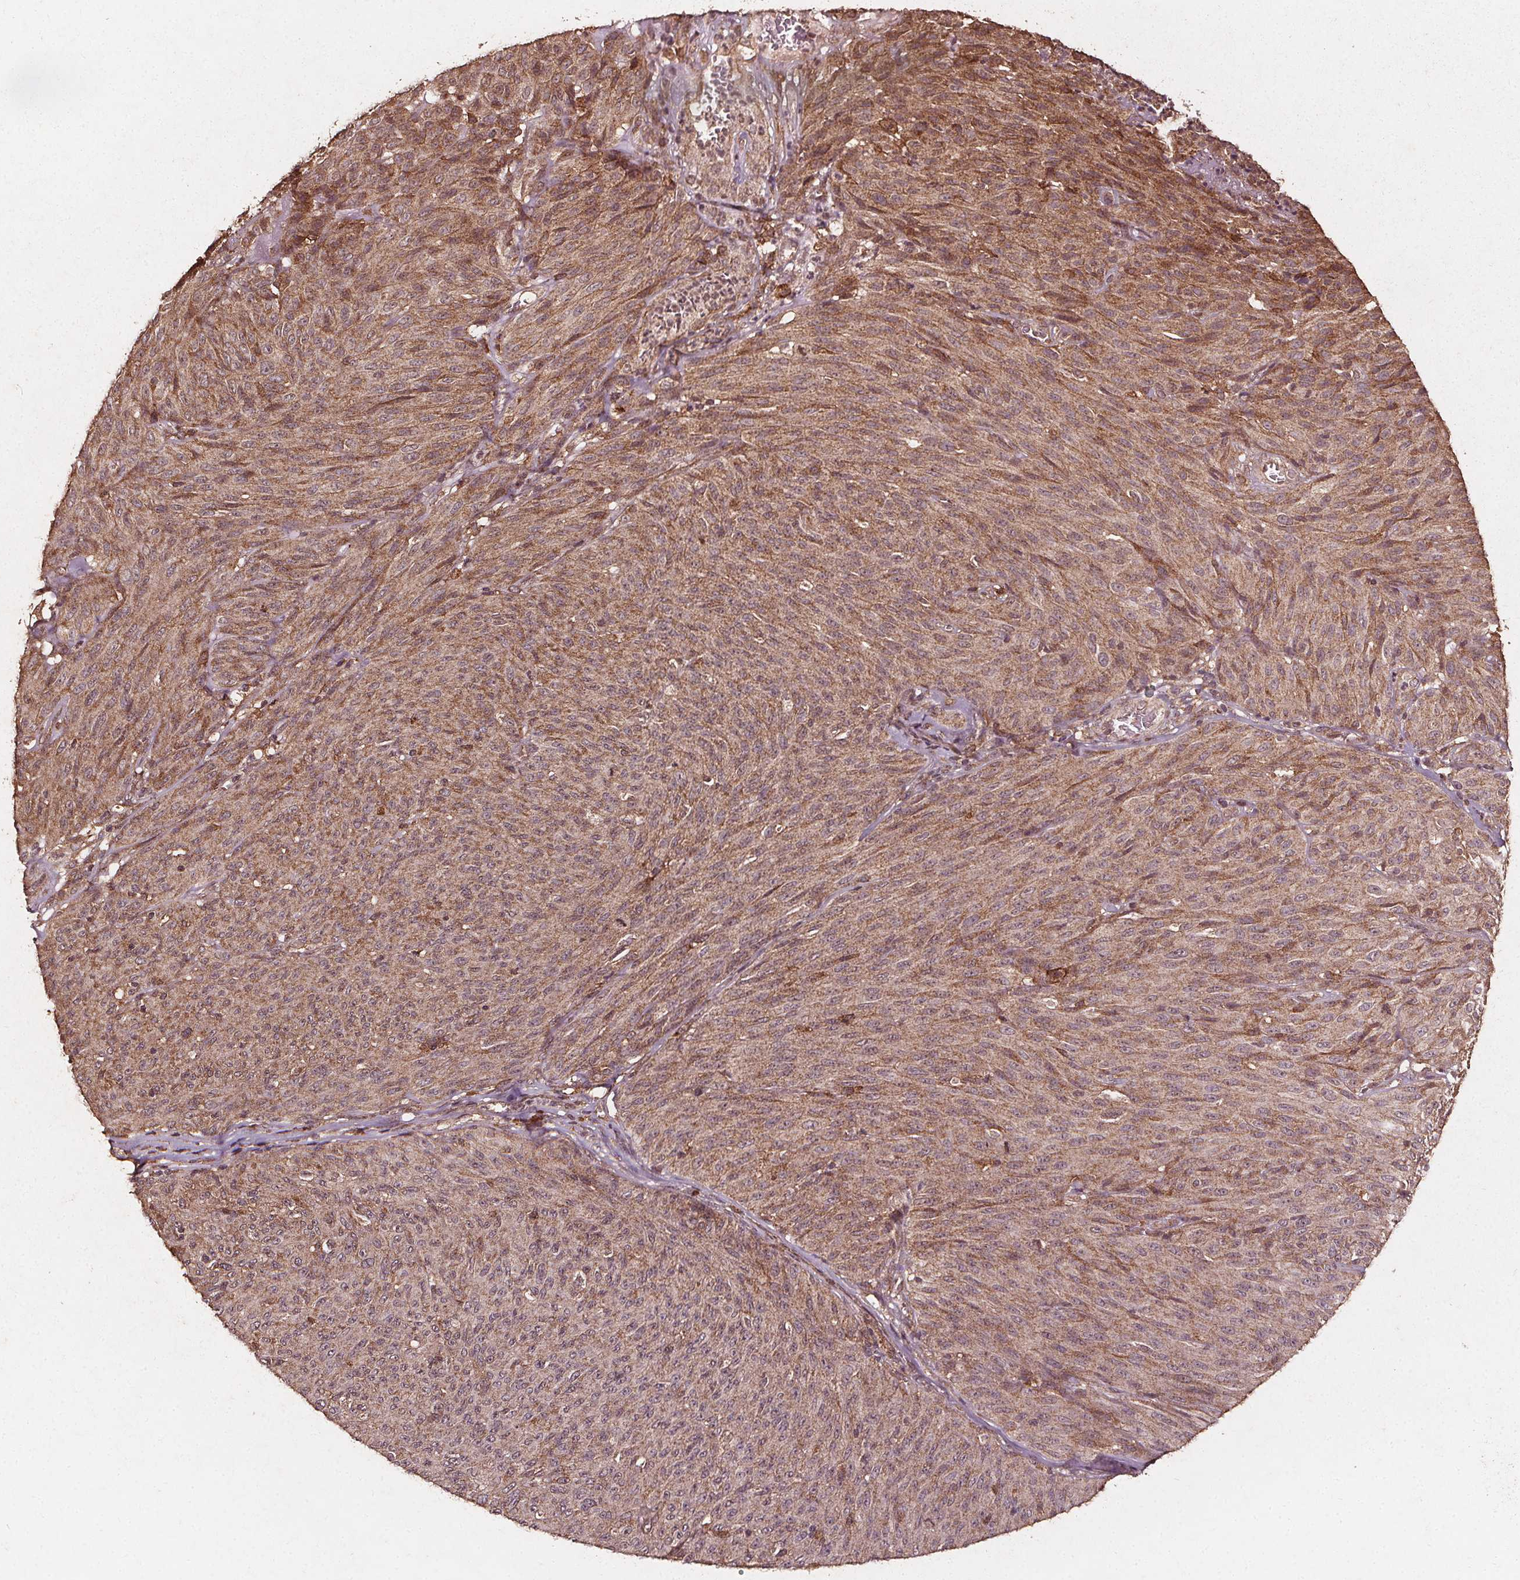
{"staining": {"intensity": "weak", "quantity": "25%-75%", "location": "cytoplasmic/membranous"}, "tissue": "melanoma", "cell_type": "Tumor cells", "image_type": "cancer", "snomed": [{"axis": "morphology", "description": "Malignant melanoma, NOS"}, {"axis": "topography", "description": "Skin"}], "caption": "Weak cytoplasmic/membranous positivity is present in about 25%-75% of tumor cells in malignant melanoma. The staining is performed using DAB (3,3'-diaminobenzidine) brown chromogen to label protein expression. The nuclei are counter-stained blue using hematoxylin.", "gene": "ABCA1", "patient": {"sex": "male", "age": 85}}